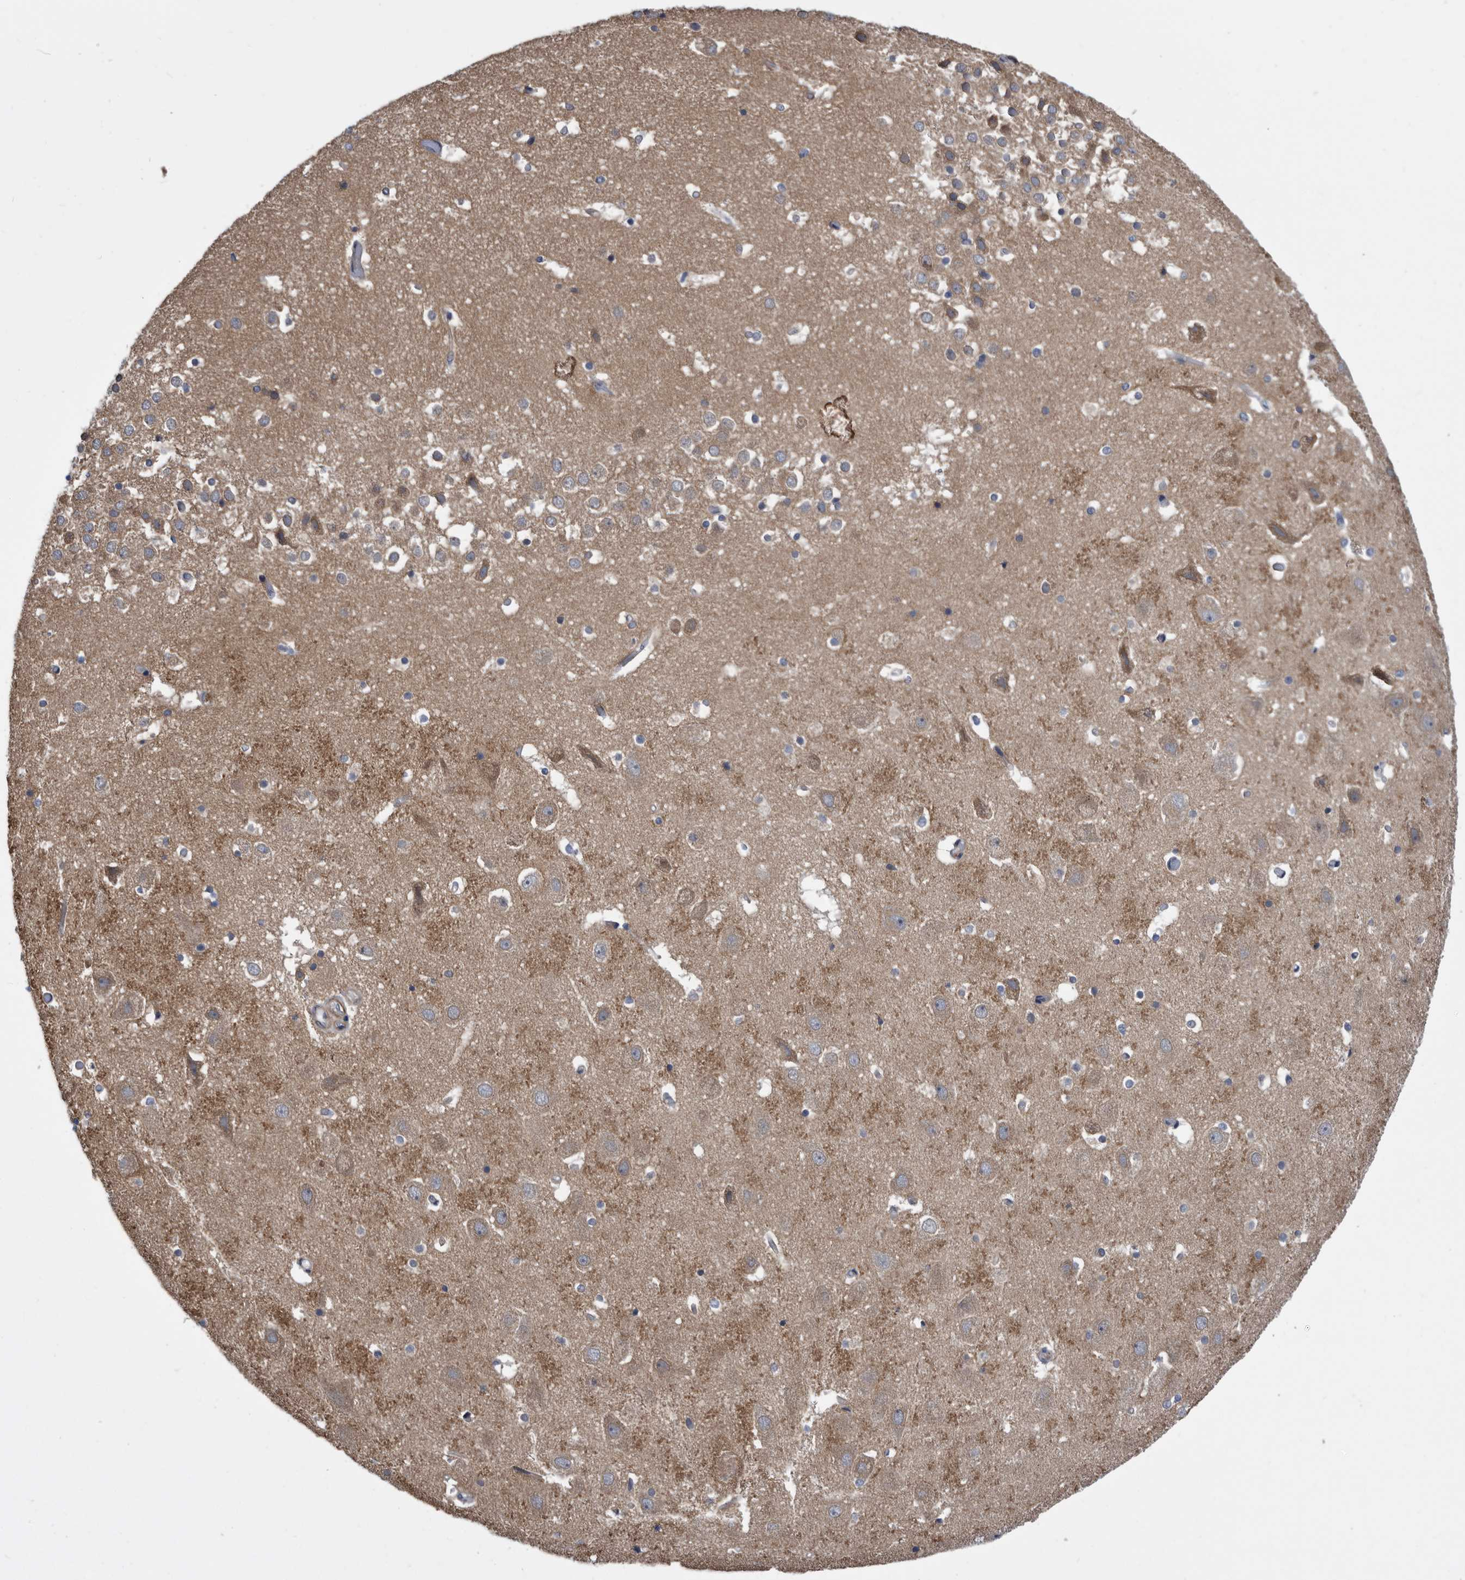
{"staining": {"intensity": "weak", "quantity": "<25%", "location": "cytoplasmic/membranous"}, "tissue": "hippocampus", "cell_type": "Glial cells", "image_type": "normal", "snomed": [{"axis": "morphology", "description": "Normal tissue, NOS"}, {"axis": "topography", "description": "Hippocampus"}], "caption": "Image shows no protein positivity in glial cells of unremarkable hippocampus. (DAB immunohistochemistry (IHC) with hematoxylin counter stain).", "gene": "BAIAP3", "patient": {"sex": "female", "age": 52}}